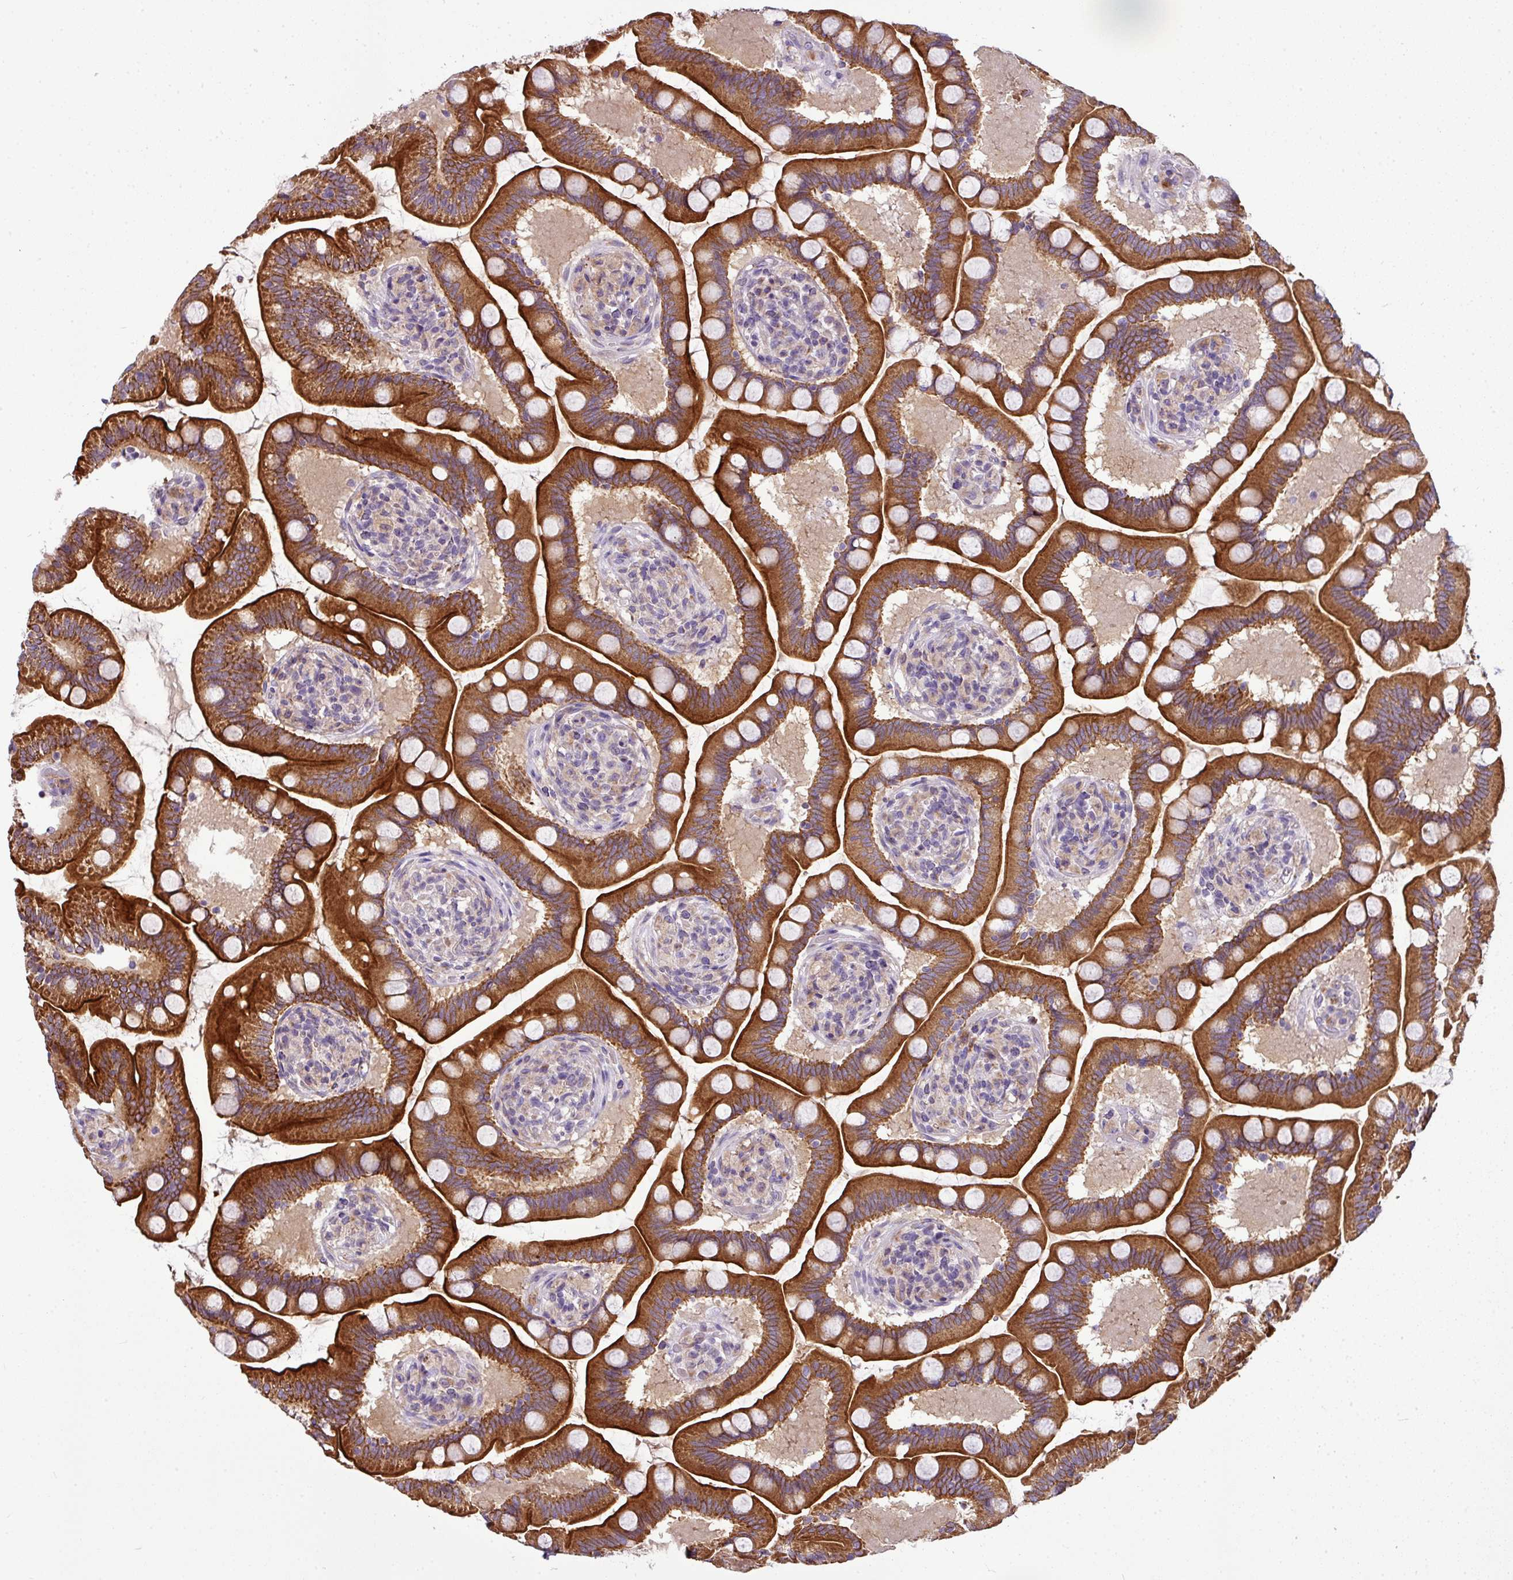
{"staining": {"intensity": "strong", "quantity": ">75%", "location": "cytoplasmic/membranous"}, "tissue": "small intestine", "cell_type": "Glandular cells", "image_type": "normal", "snomed": [{"axis": "morphology", "description": "Normal tissue, NOS"}, {"axis": "topography", "description": "Small intestine"}], "caption": "Normal small intestine was stained to show a protein in brown. There is high levels of strong cytoplasmic/membranous positivity in approximately >75% of glandular cells.", "gene": "GAN", "patient": {"sex": "female", "age": 64}}